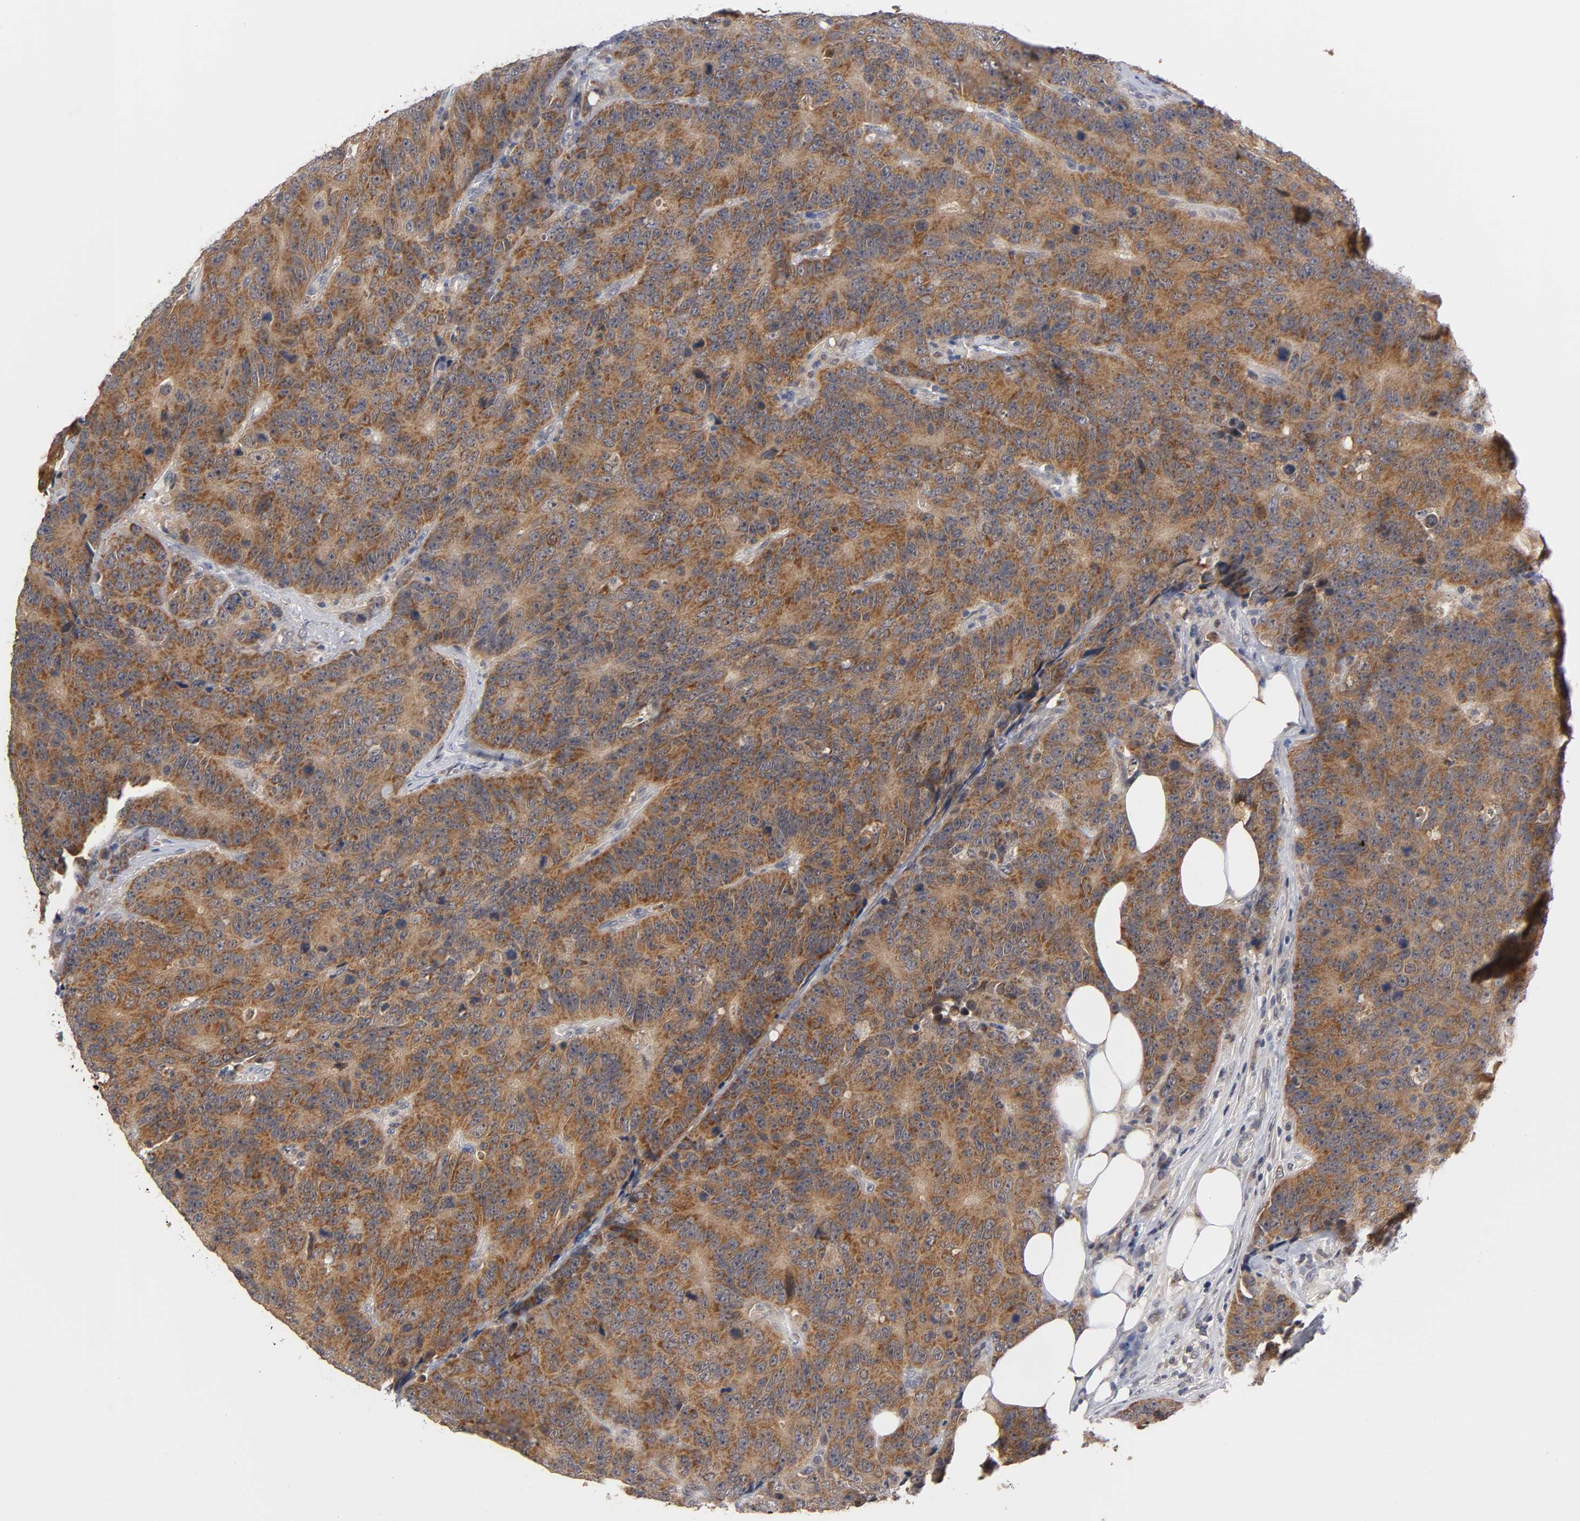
{"staining": {"intensity": "strong", "quantity": ">75%", "location": "cytoplasmic/membranous"}, "tissue": "colorectal cancer", "cell_type": "Tumor cells", "image_type": "cancer", "snomed": [{"axis": "morphology", "description": "Adenocarcinoma, NOS"}, {"axis": "topography", "description": "Colon"}], "caption": "Adenocarcinoma (colorectal) stained with a brown dye shows strong cytoplasmic/membranous positive staining in about >75% of tumor cells.", "gene": "GSTZ1", "patient": {"sex": "female", "age": 86}}